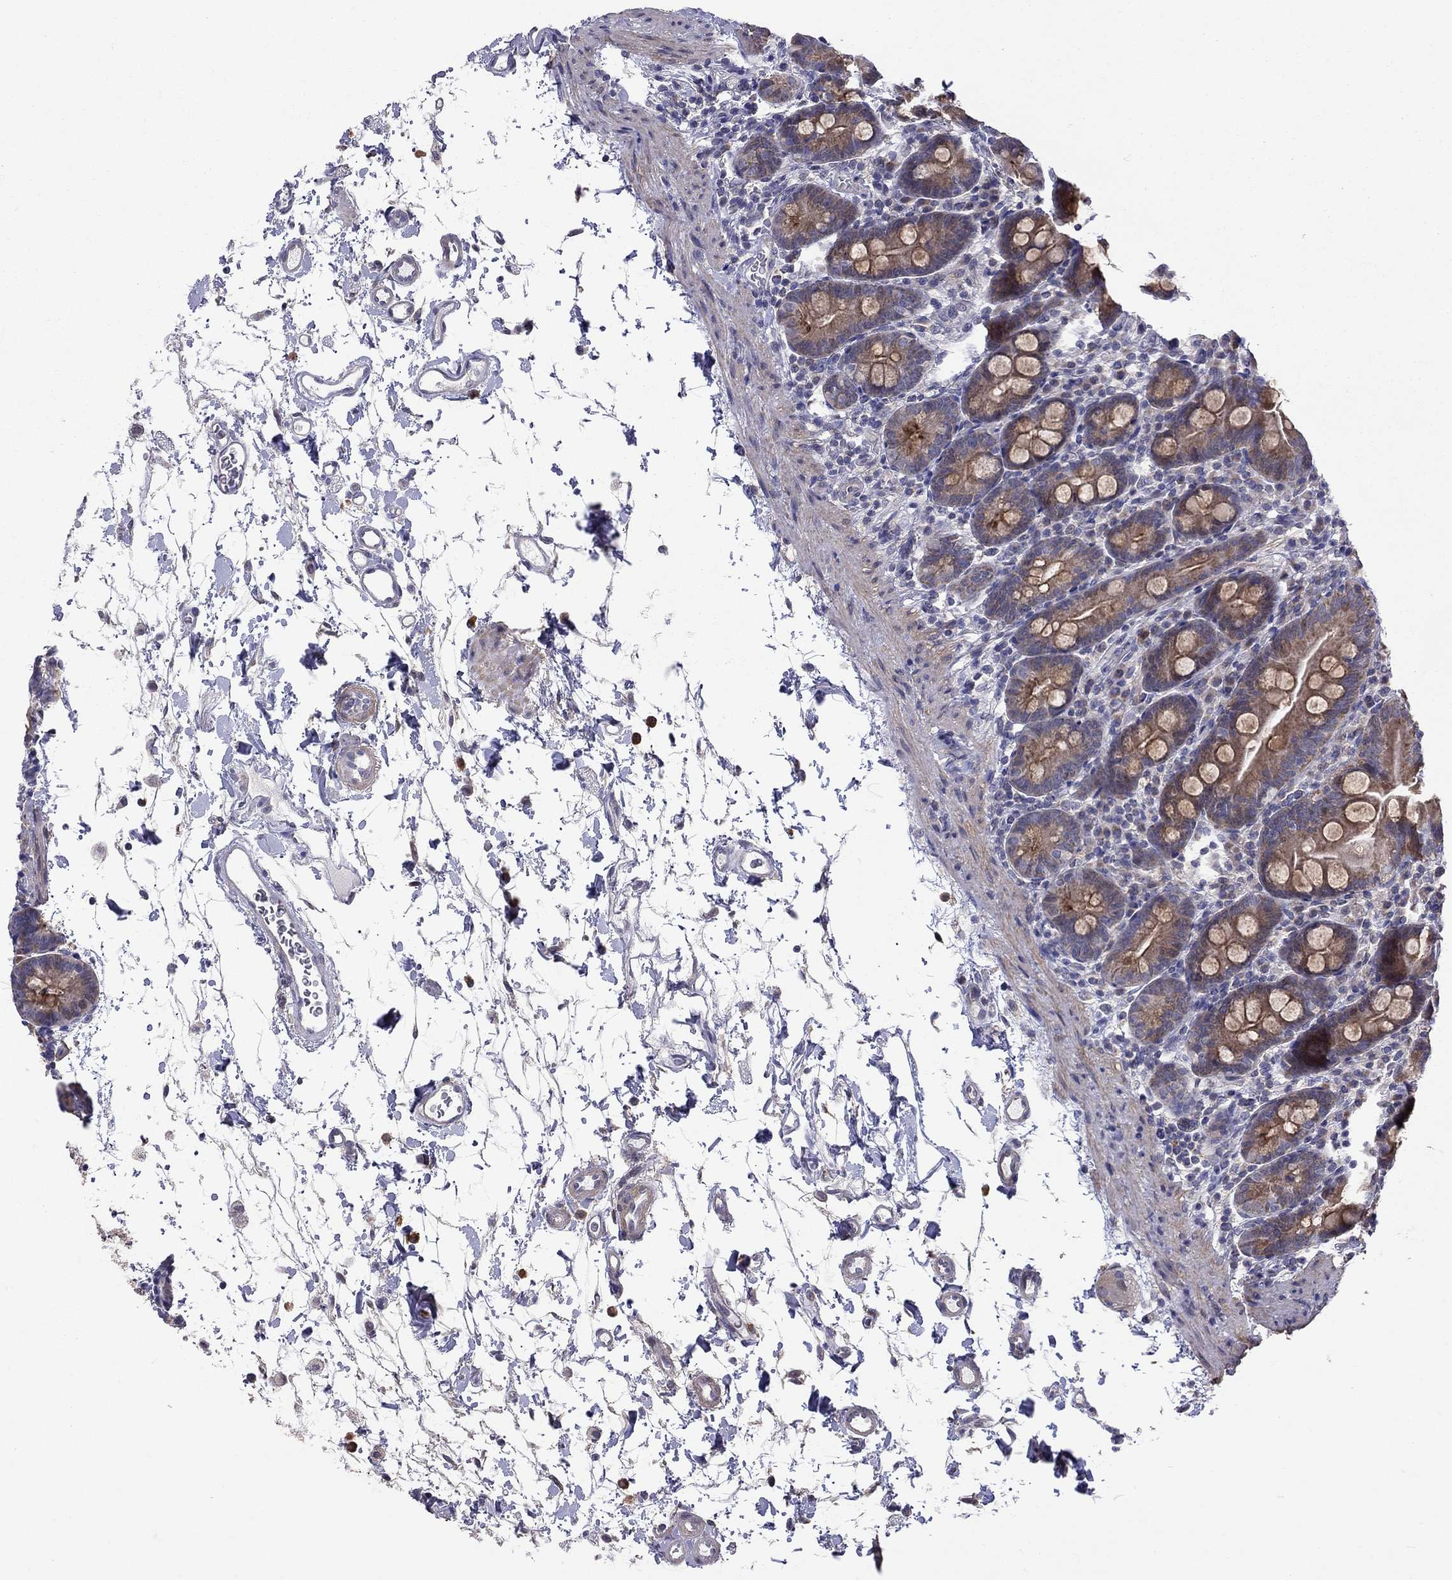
{"staining": {"intensity": "strong", "quantity": ">75%", "location": "cytoplasmic/membranous"}, "tissue": "small intestine", "cell_type": "Glandular cells", "image_type": "normal", "snomed": [{"axis": "morphology", "description": "Normal tissue, NOS"}, {"axis": "topography", "description": "Small intestine"}], "caption": "About >75% of glandular cells in normal small intestine demonstrate strong cytoplasmic/membranous protein positivity as visualized by brown immunohistochemical staining.", "gene": "SYTL2", "patient": {"sex": "female", "age": 44}}